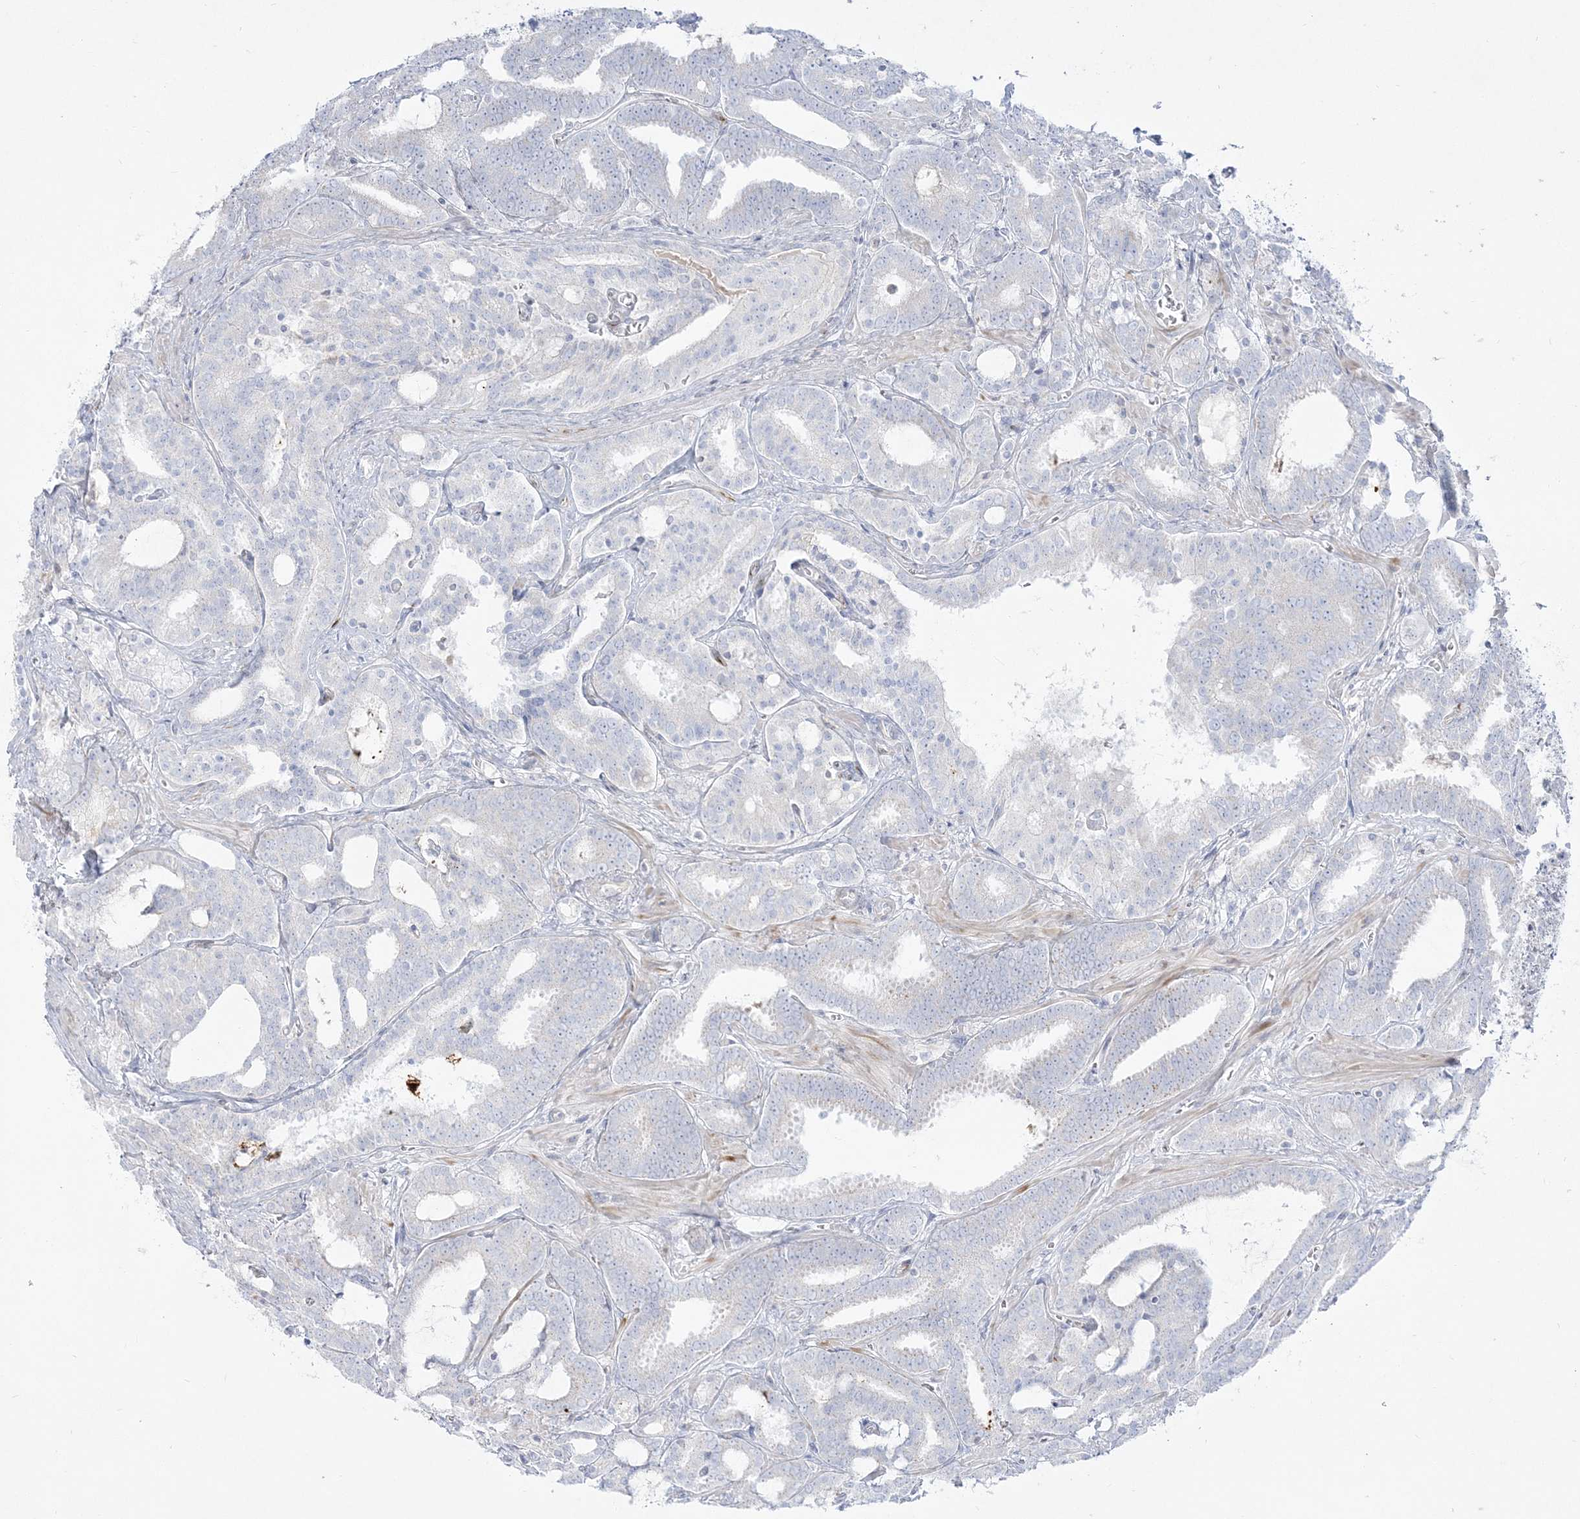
{"staining": {"intensity": "negative", "quantity": "none", "location": "none"}, "tissue": "prostate cancer", "cell_type": "Tumor cells", "image_type": "cancer", "snomed": [{"axis": "morphology", "description": "Adenocarcinoma, High grade"}, {"axis": "topography", "description": "Prostate and seminal vesicle, NOS"}], "caption": "Image shows no significant protein positivity in tumor cells of prostate cancer. (DAB (3,3'-diaminobenzidine) immunohistochemistry visualized using brightfield microscopy, high magnification).", "gene": "GPAT2", "patient": {"sex": "male", "age": 67}}